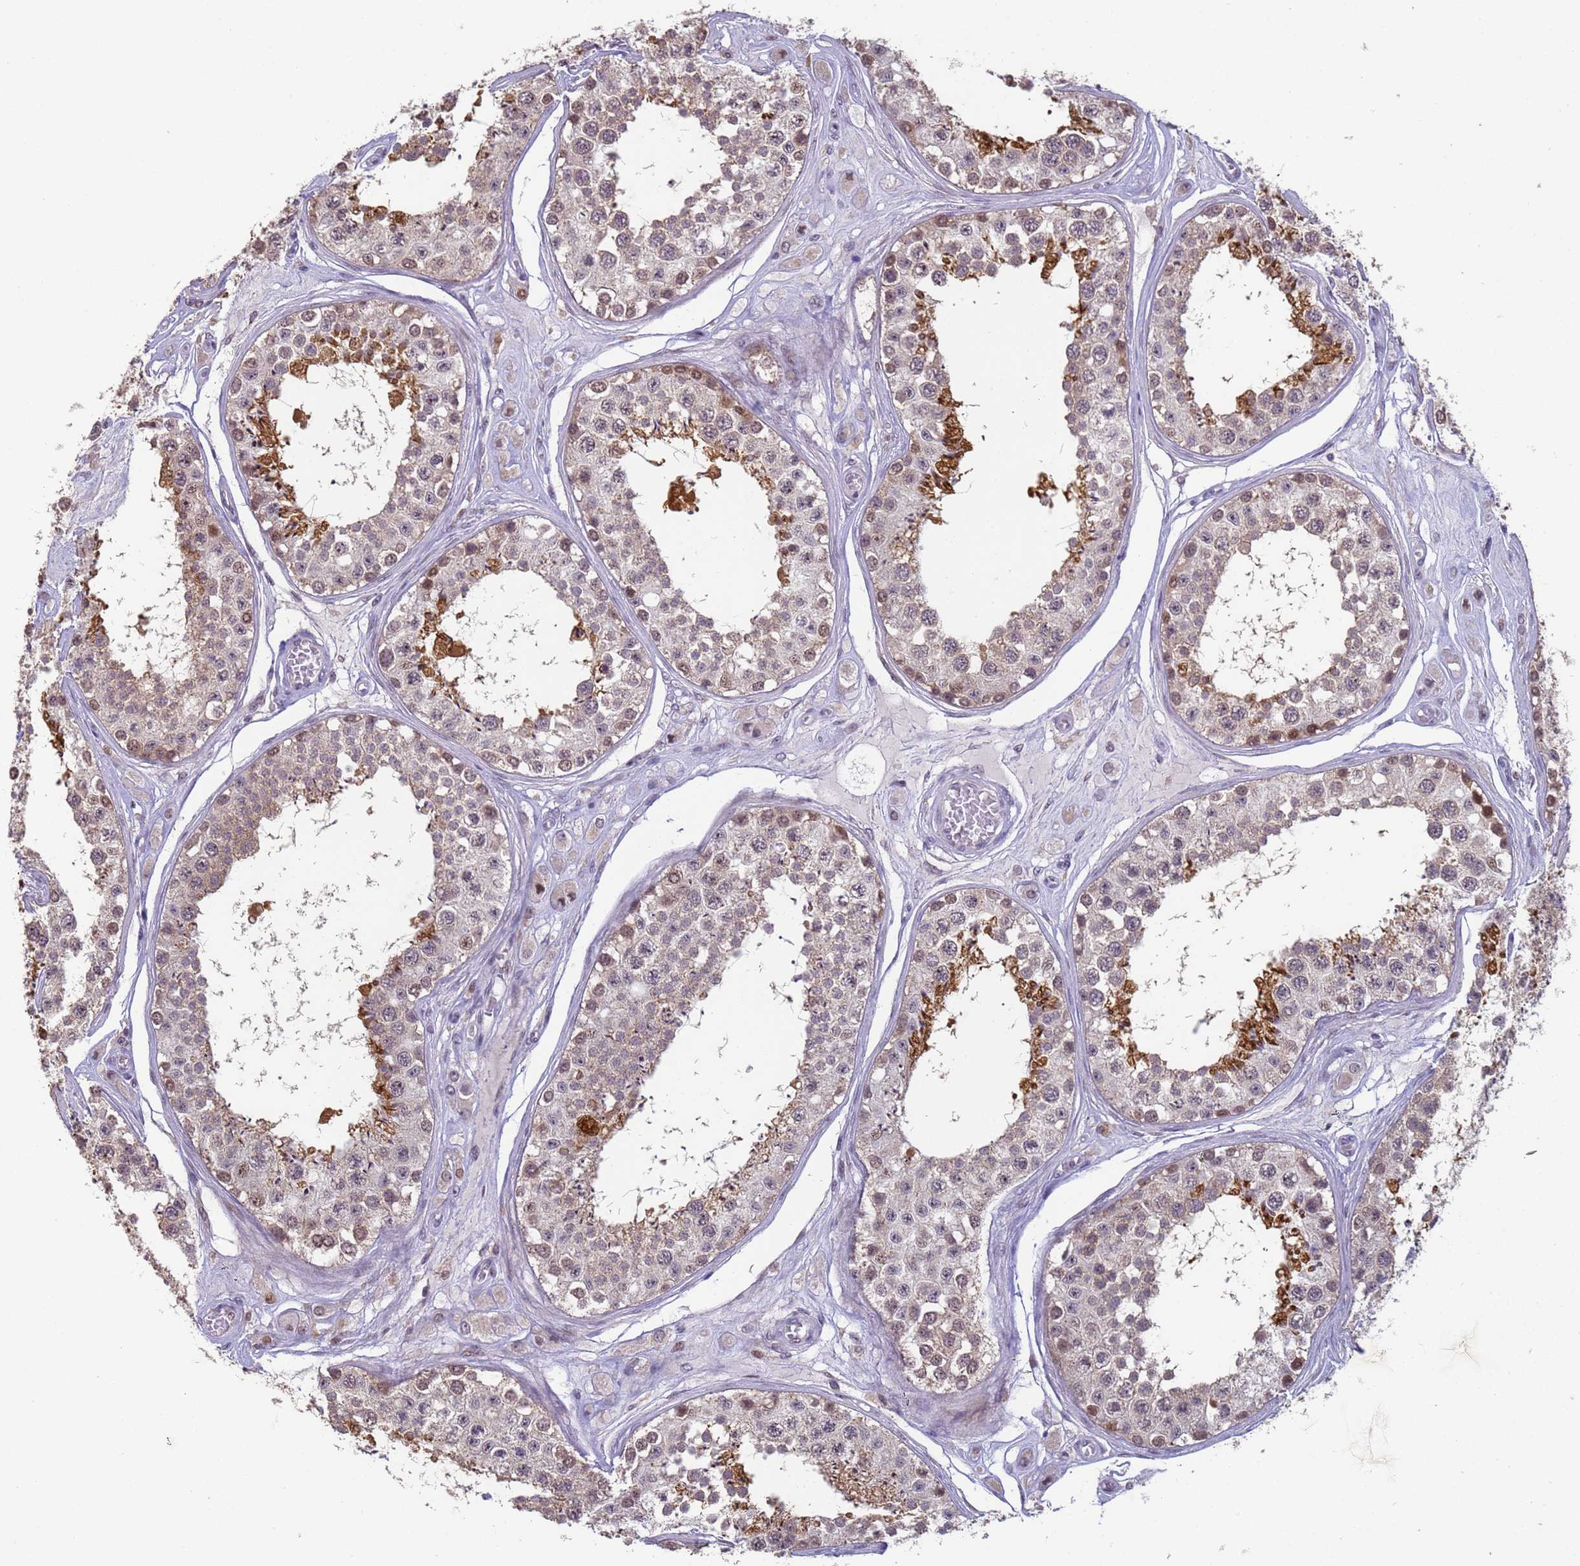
{"staining": {"intensity": "strong", "quantity": "<25%", "location": "cytoplasmic/membranous,nuclear"}, "tissue": "testis", "cell_type": "Cells in seminiferous ducts", "image_type": "normal", "snomed": [{"axis": "morphology", "description": "Normal tissue, NOS"}, {"axis": "topography", "description": "Testis"}], "caption": "Testis stained for a protein (brown) exhibits strong cytoplasmic/membranous,nuclear positive expression in about <25% of cells in seminiferous ducts.", "gene": "VWA3A", "patient": {"sex": "male", "age": 25}}